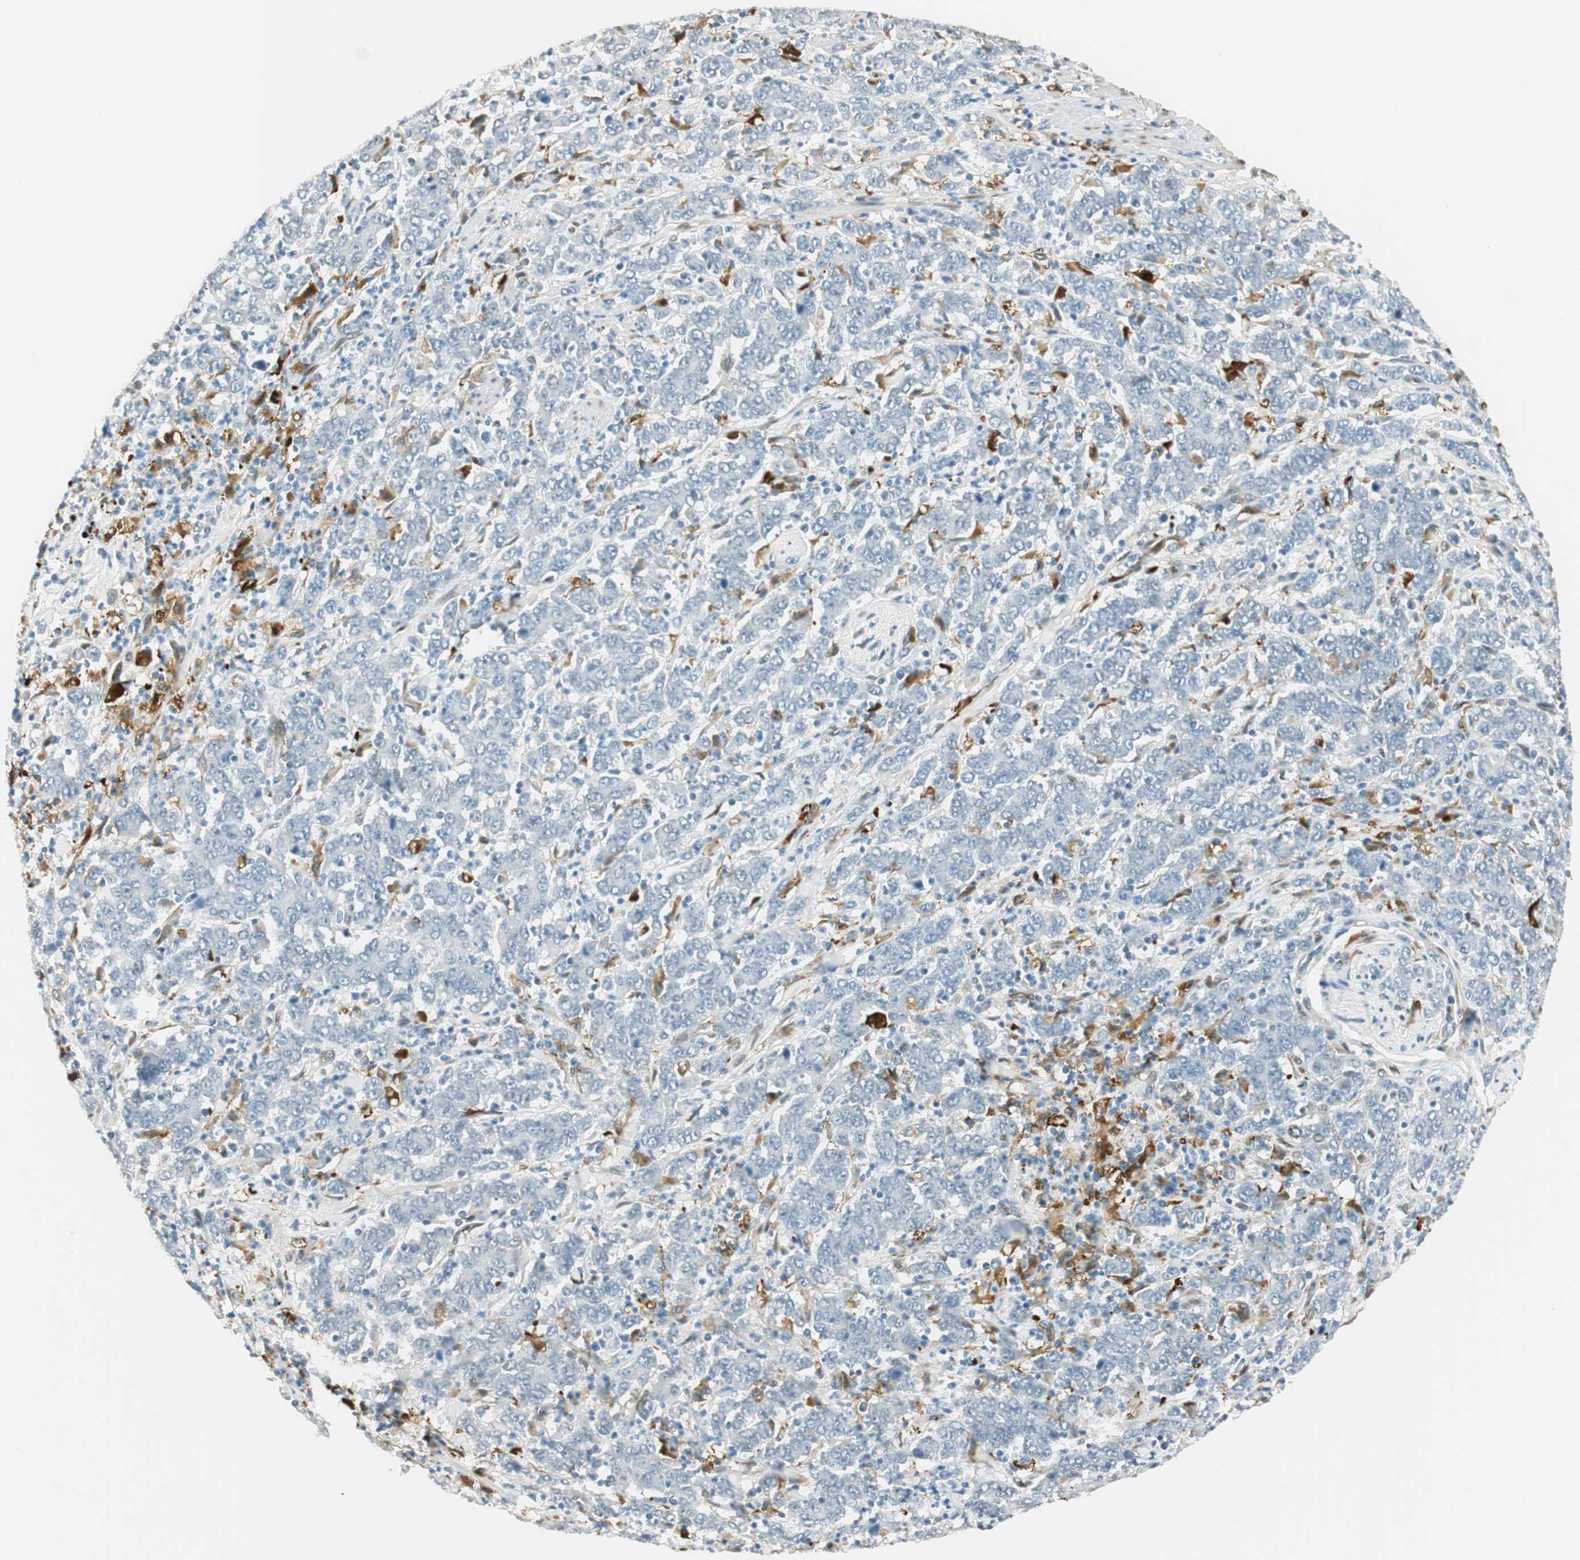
{"staining": {"intensity": "negative", "quantity": "none", "location": "none"}, "tissue": "stomach cancer", "cell_type": "Tumor cells", "image_type": "cancer", "snomed": [{"axis": "morphology", "description": "Adenocarcinoma, NOS"}, {"axis": "topography", "description": "Stomach, lower"}], "caption": "There is no significant expression in tumor cells of stomach cancer.", "gene": "TMEM260", "patient": {"sex": "female", "age": 71}}